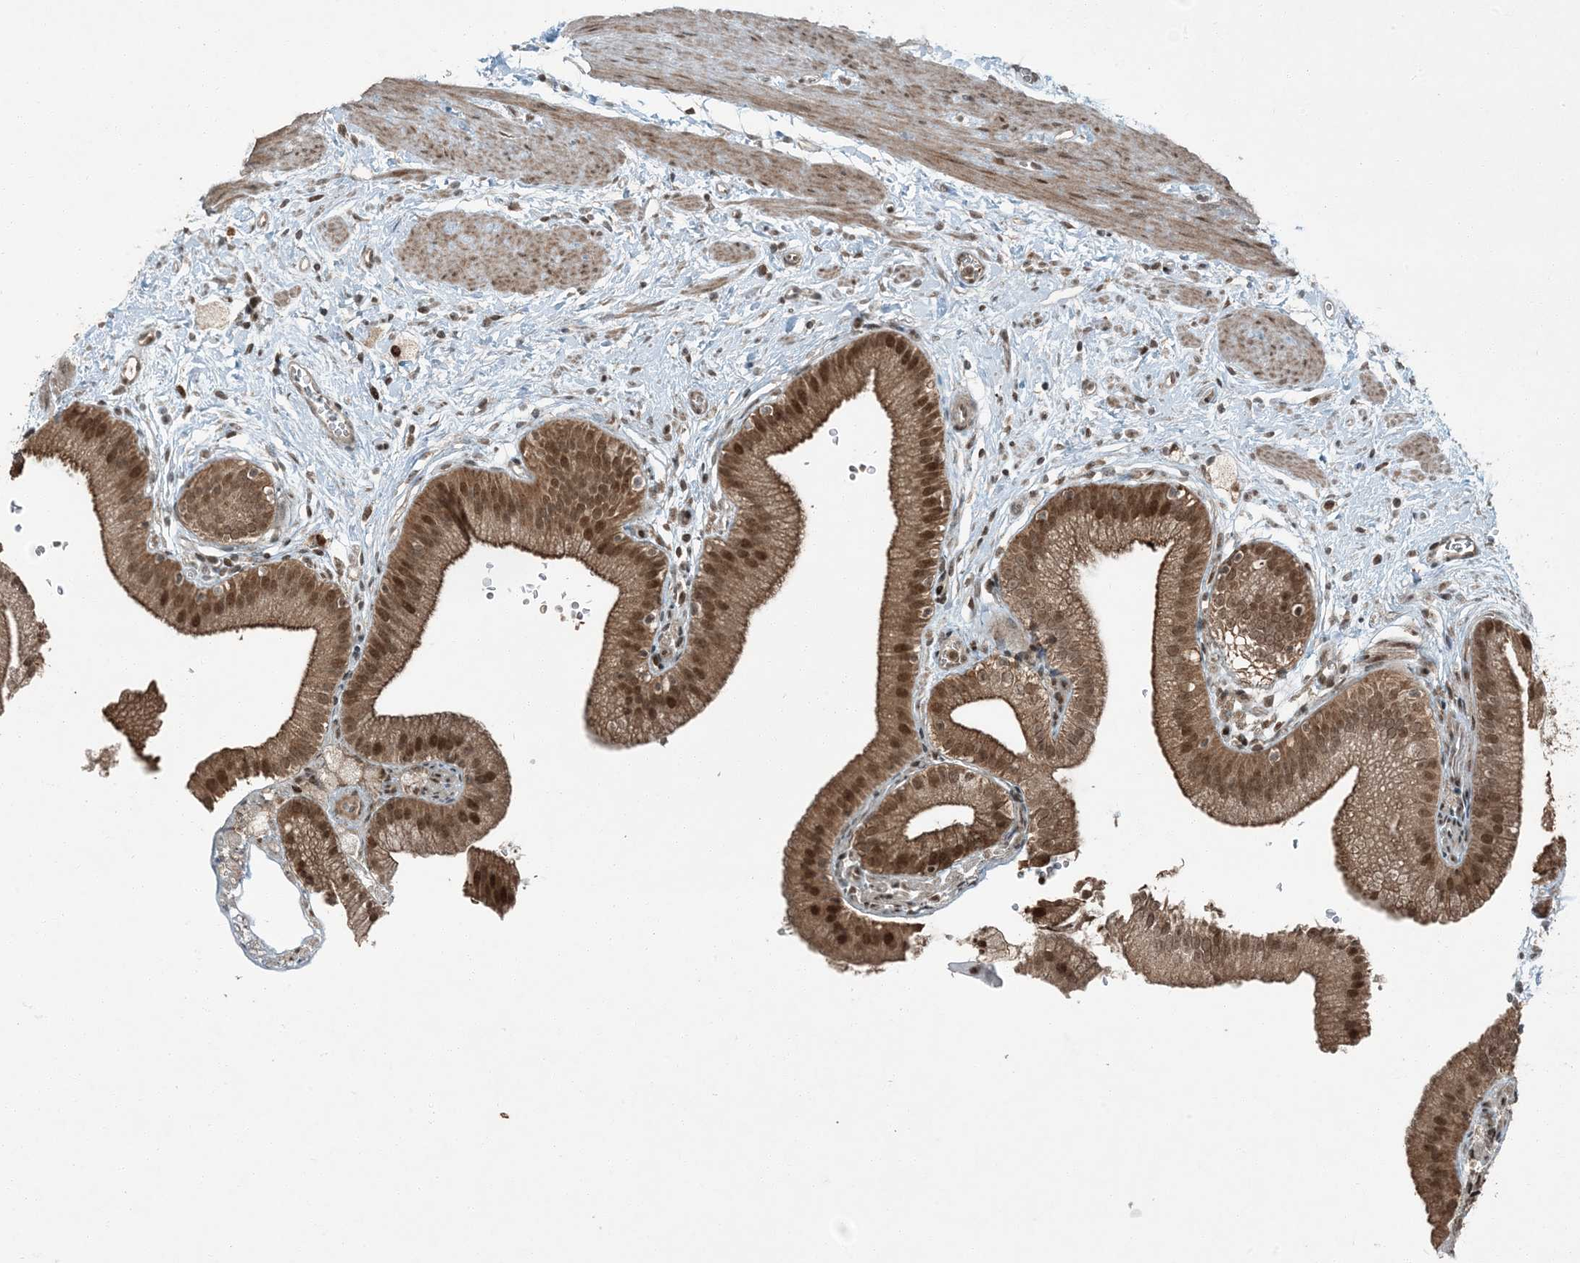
{"staining": {"intensity": "strong", "quantity": ">75%", "location": "cytoplasmic/membranous,nuclear"}, "tissue": "gallbladder", "cell_type": "Glandular cells", "image_type": "normal", "snomed": [{"axis": "morphology", "description": "Normal tissue, NOS"}, {"axis": "topography", "description": "Gallbladder"}], "caption": "Gallbladder was stained to show a protein in brown. There is high levels of strong cytoplasmic/membranous,nuclear expression in approximately >75% of glandular cells. (DAB (3,3'-diaminobenzidine) = brown stain, brightfield microscopy at high magnification).", "gene": "TRAPPC12", "patient": {"sex": "male", "age": 55}}